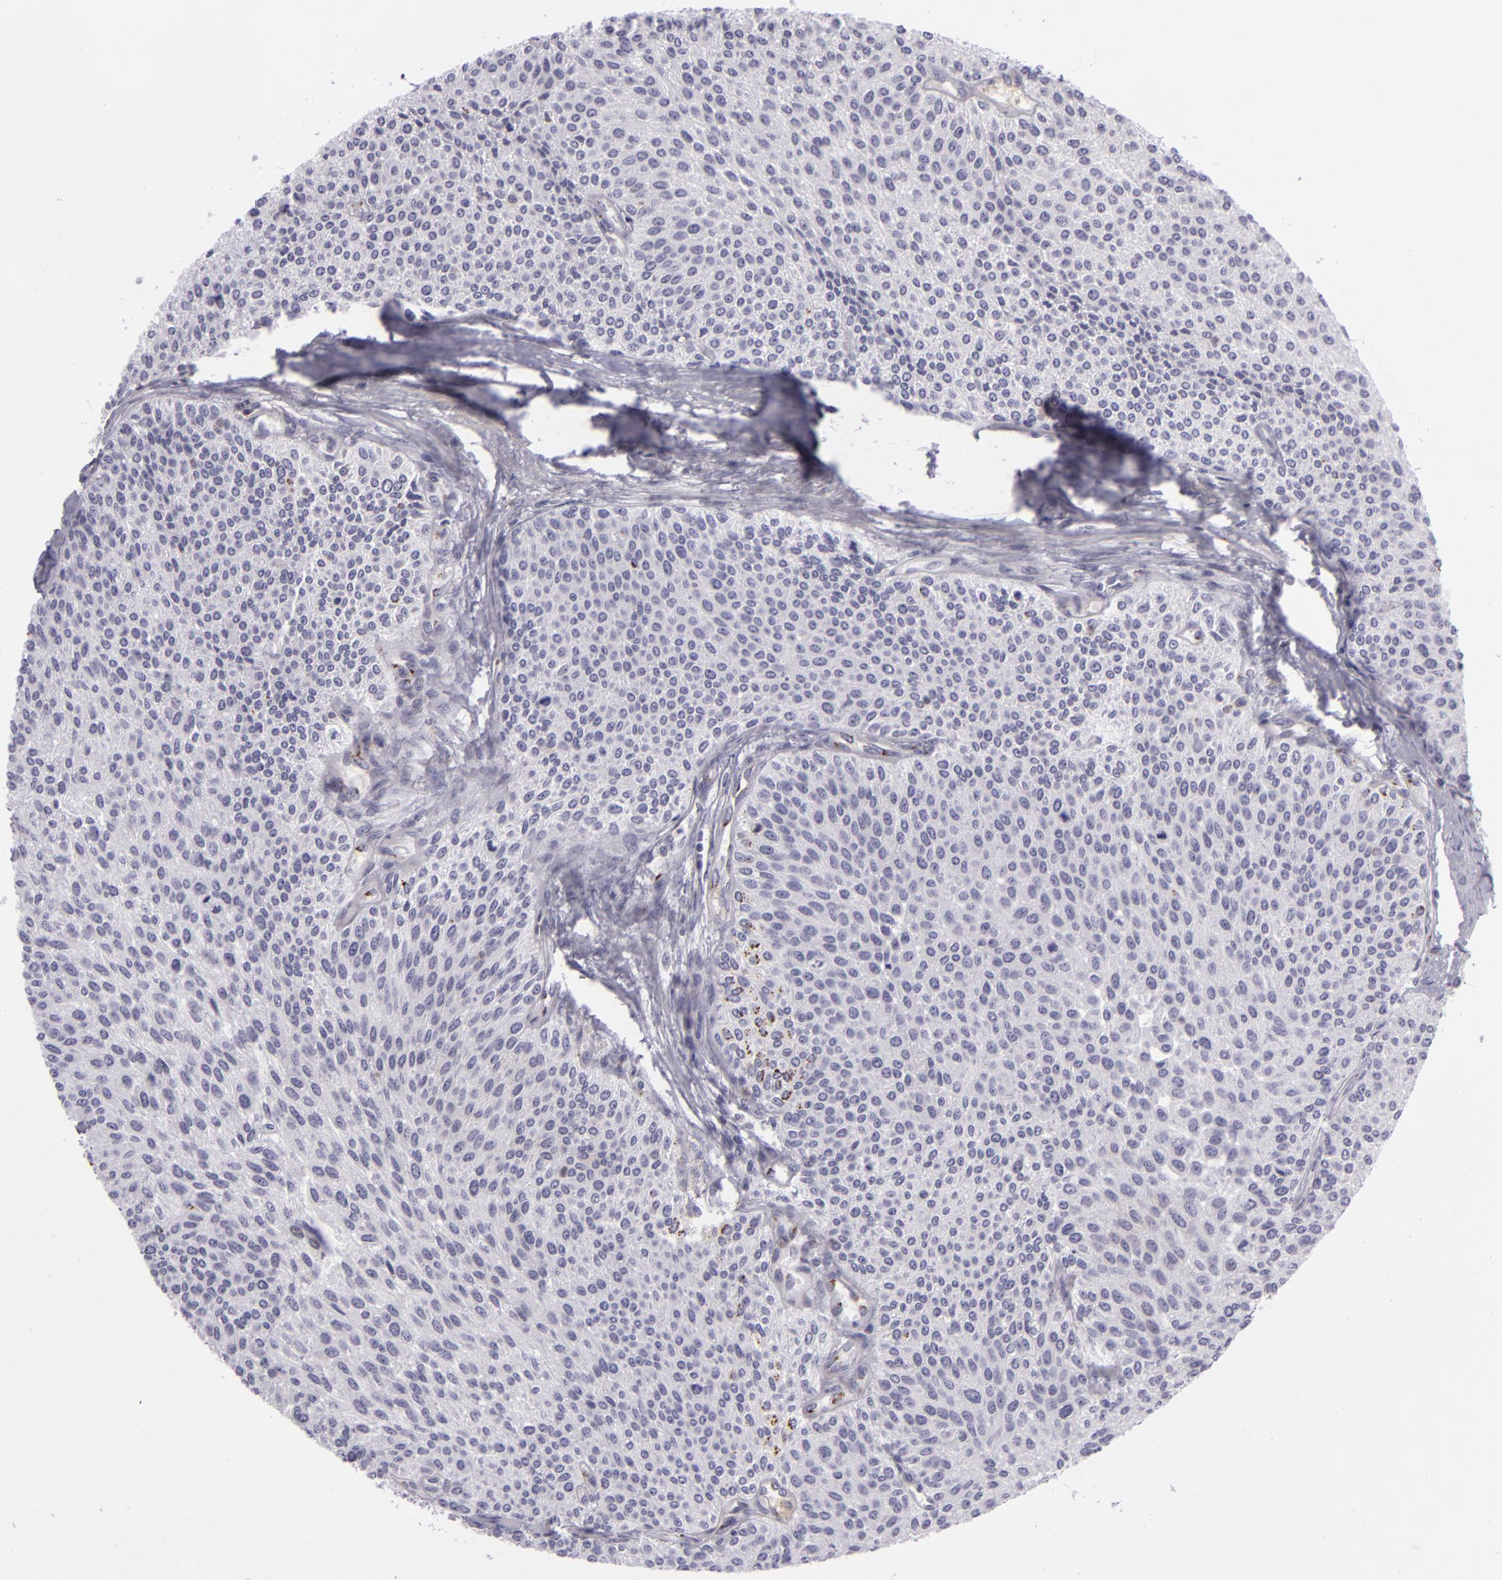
{"staining": {"intensity": "negative", "quantity": "none", "location": "none"}, "tissue": "urothelial cancer", "cell_type": "Tumor cells", "image_type": "cancer", "snomed": [{"axis": "morphology", "description": "Urothelial carcinoma, Low grade"}, {"axis": "topography", "description": "Urinary bladder"}], "caption": "The micrograph exhibits no staining of tumor cells in urothelial cancer. The staining was performed using DAB (3,3'-diaminobenzidine) to visualize the protein expression in brown, while the nuclei were stained in blue with hematoxylin (Magnification: 20x).", "gene": "KCNAB2", "patient": {"sex": "female", "age": 73}}